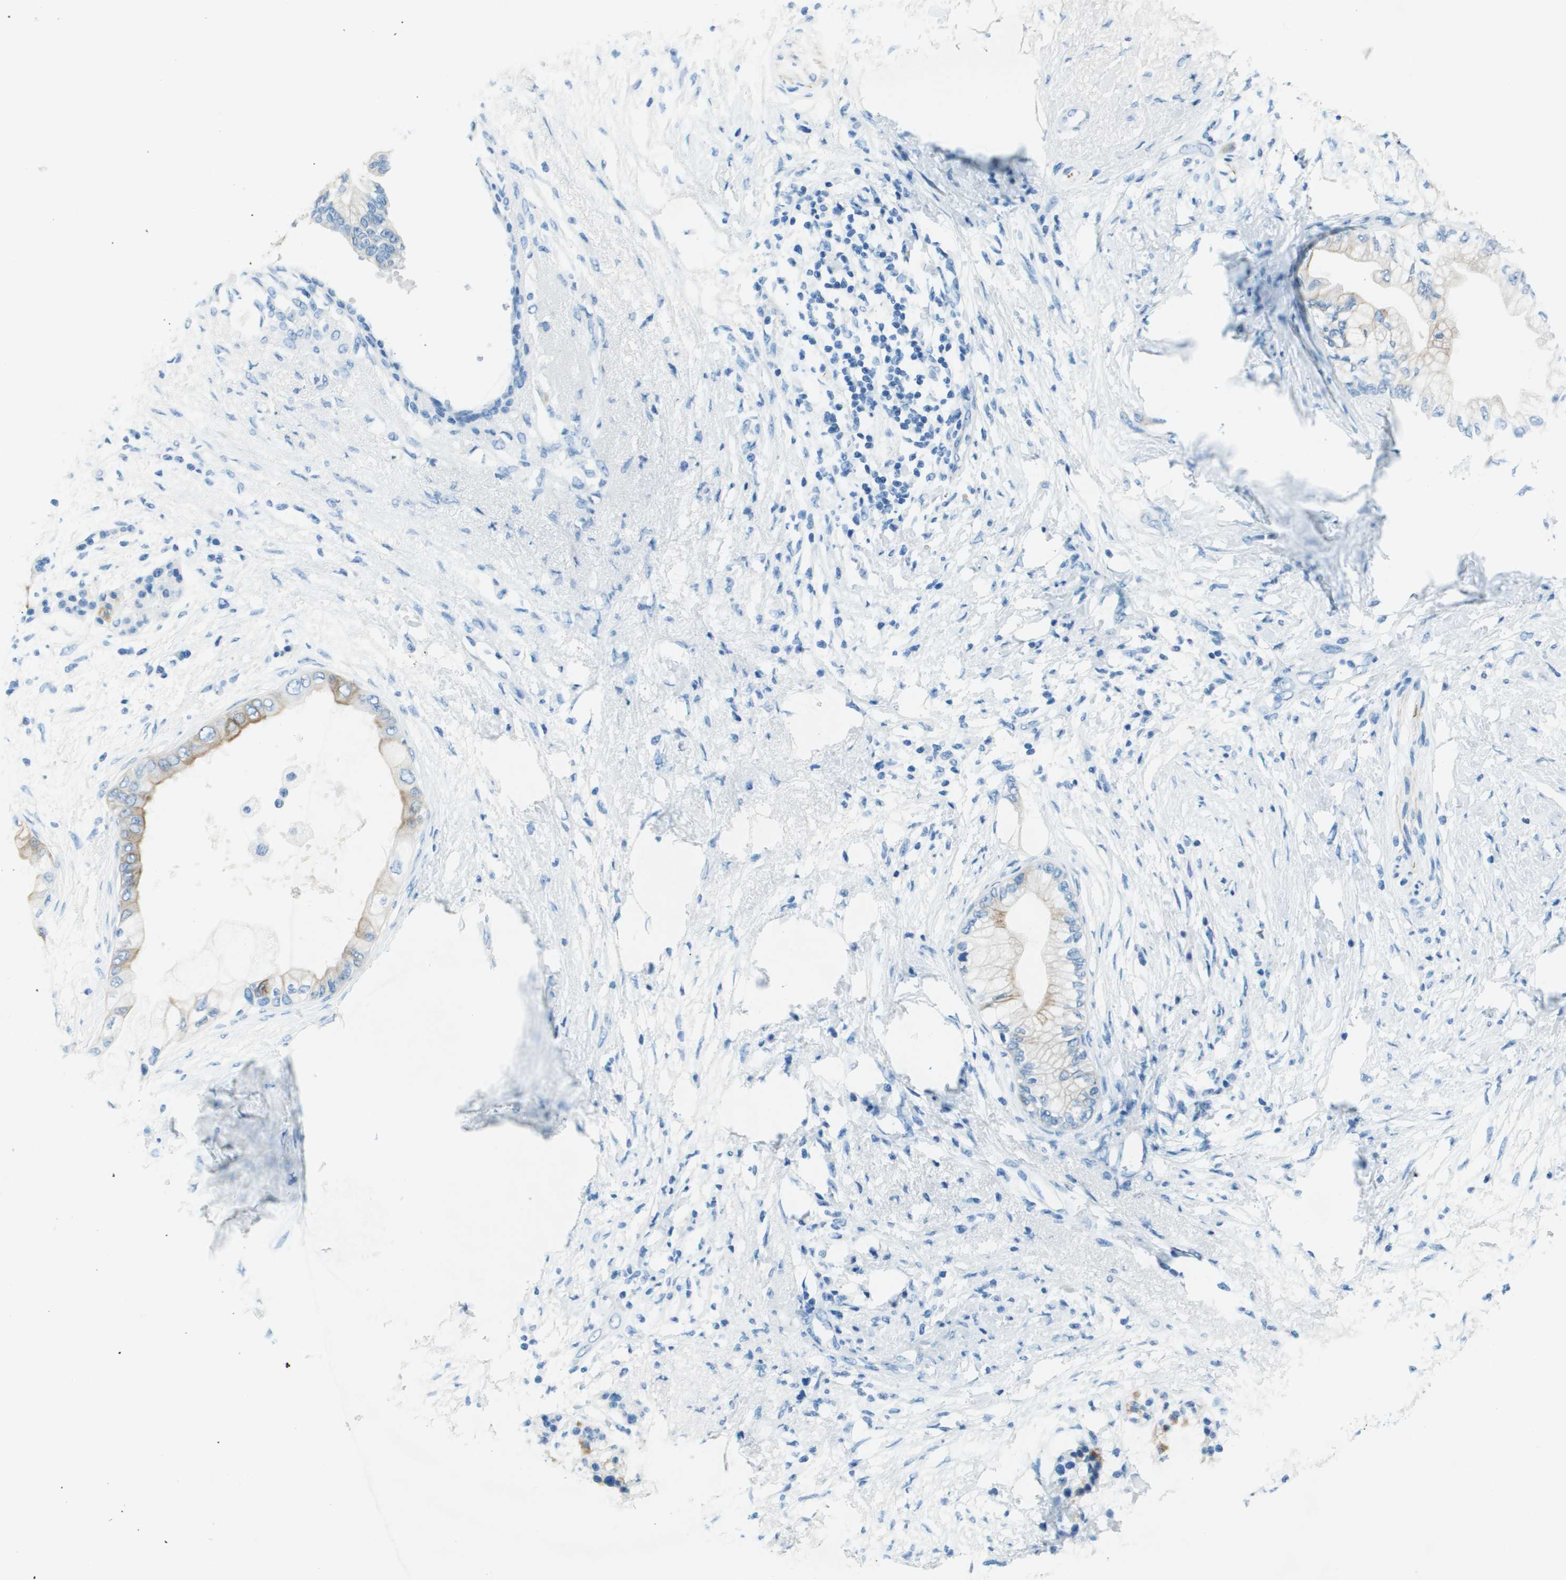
{"staining": {"intensity": "moderate", "quantity": "<25%", "location": "cytoplasmic/membranous"}, "tissue": "pancreatic cancer", "cell_type": "Tumor cells", "image_type": "cancer", "snomed": [{"axis": "morphology", "description": "Normal tissue, NOS"}, {"axis": "morphology", "description": "Adenocarcinoma, NOS"}, {"axis": "topography", "description": "Pancreas"}, {"axis": "topography", "description": "Duodenum"}], "caption": "An image of adenocarcinoma (pancreatic) stained for a protein shows moderate cytoplasmic/membranous brown staining in tumor cells.", "gene": "SLC16A10", "patient": {"sex": "female", "age": 60}}